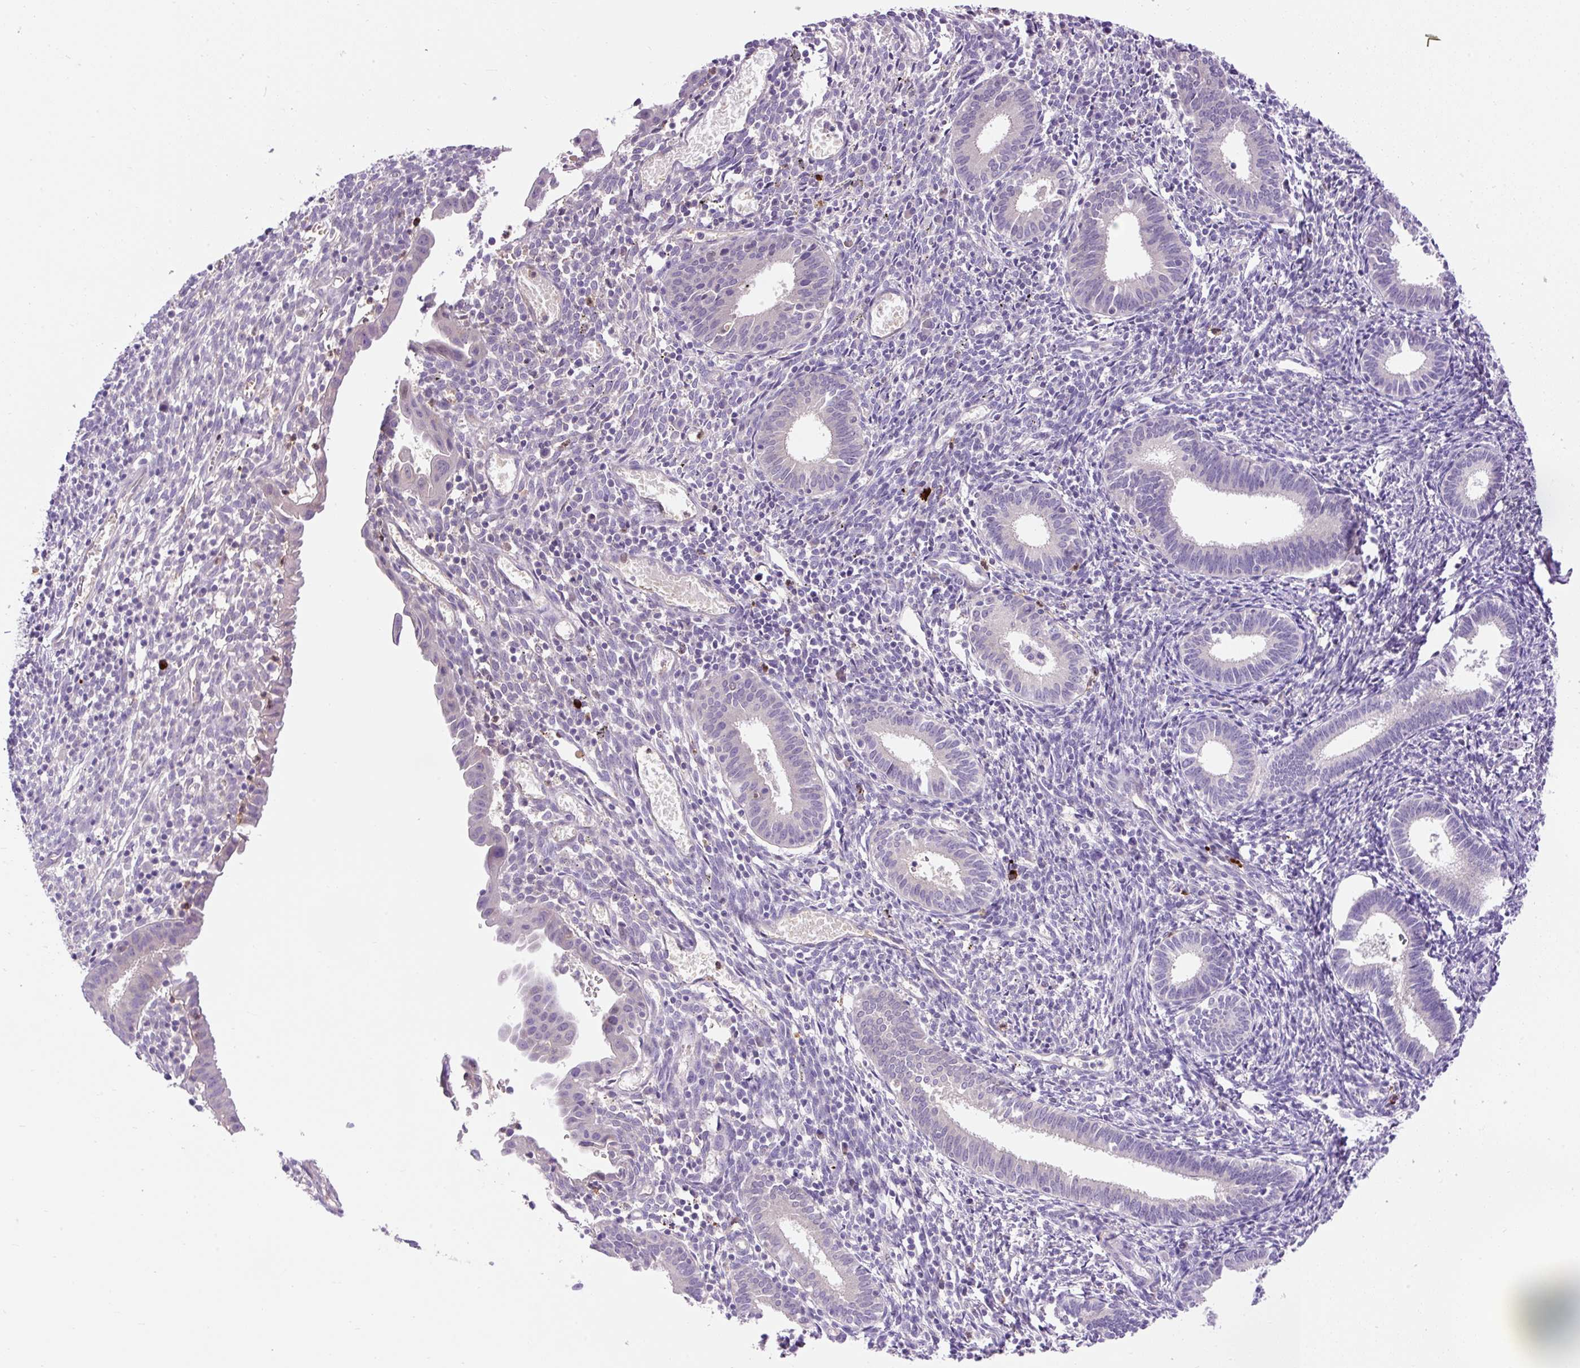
{"staining": {"intensity": "negative", "quantity": "none", "location": "none"}, "tissue": "endometrium", "cell_type": "Cells in endometrial stroma", "image_type": "normal", "snomed": [{"axis": "morphology", "description": "Normal tissue, NOS"}, {"axis": "topography", "description": "Endometrium"}], "caption": "High power microscopy image of an immunohistochemistry (IHC) image of unremarkable endometrium, revealing no significant expression in cells in endometrial stroma.", "gene": "LHFPL5", "patient": {"sex": "female", "age": 41}}